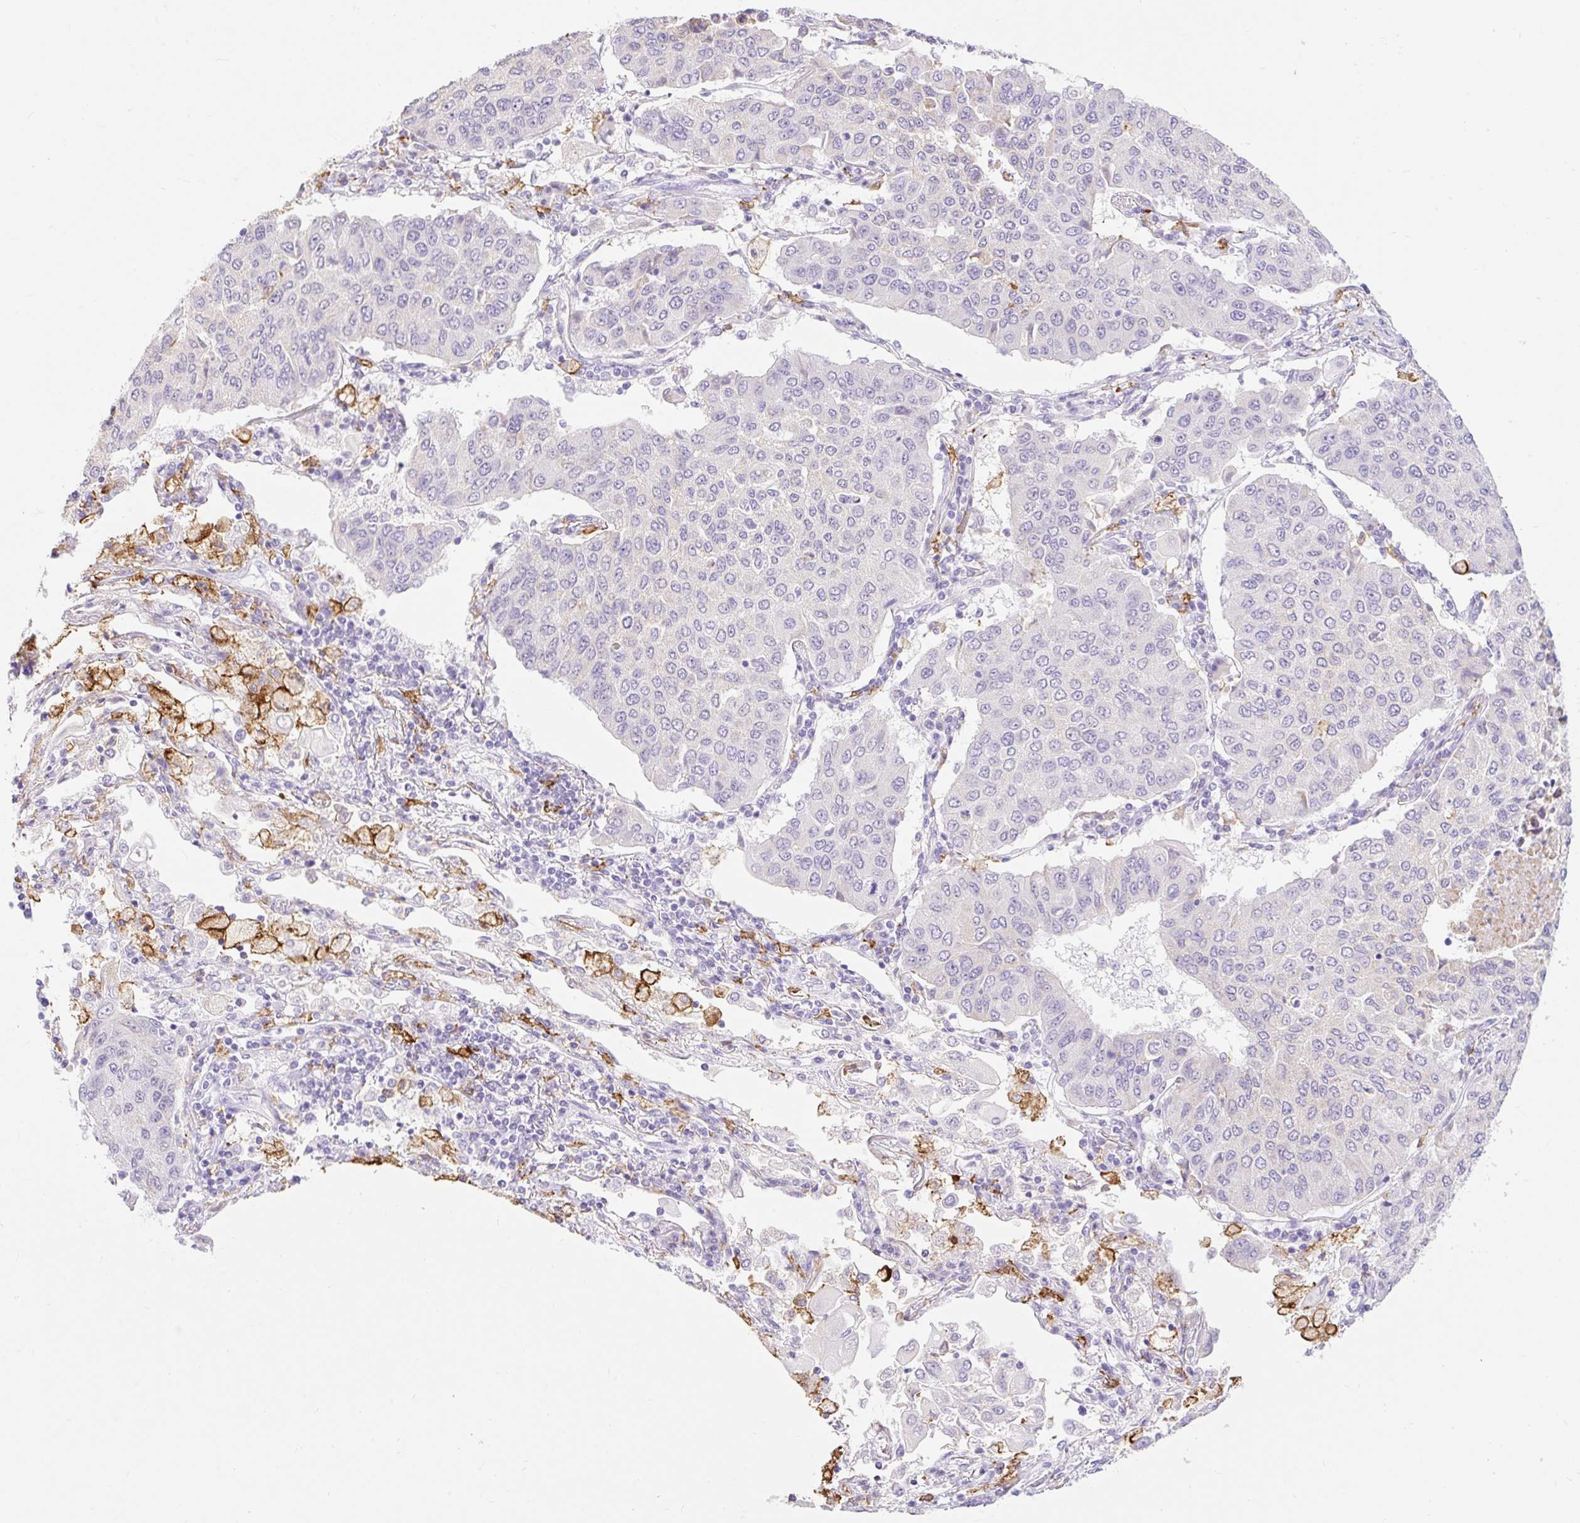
{"staining": {"intensity": "negative", "quantity": "none", "location": "none"}, "tissue": "lung cancer", "cell_type": "Tumor cells", "image_type": "cancer", "snomed": [{"axis": "morphology", "description": "Squamous cell carcinoma, NOS"}, {"axis": "topography", "description": "Lung"}], "caption": "A histopathology image of lung cancer (squamous cell carcinoma) stained for a protein demonstrates no brown staining in tumor cells.", "gene": "SIGLEC1", "patient": {"sex": "male", "age": 74}}